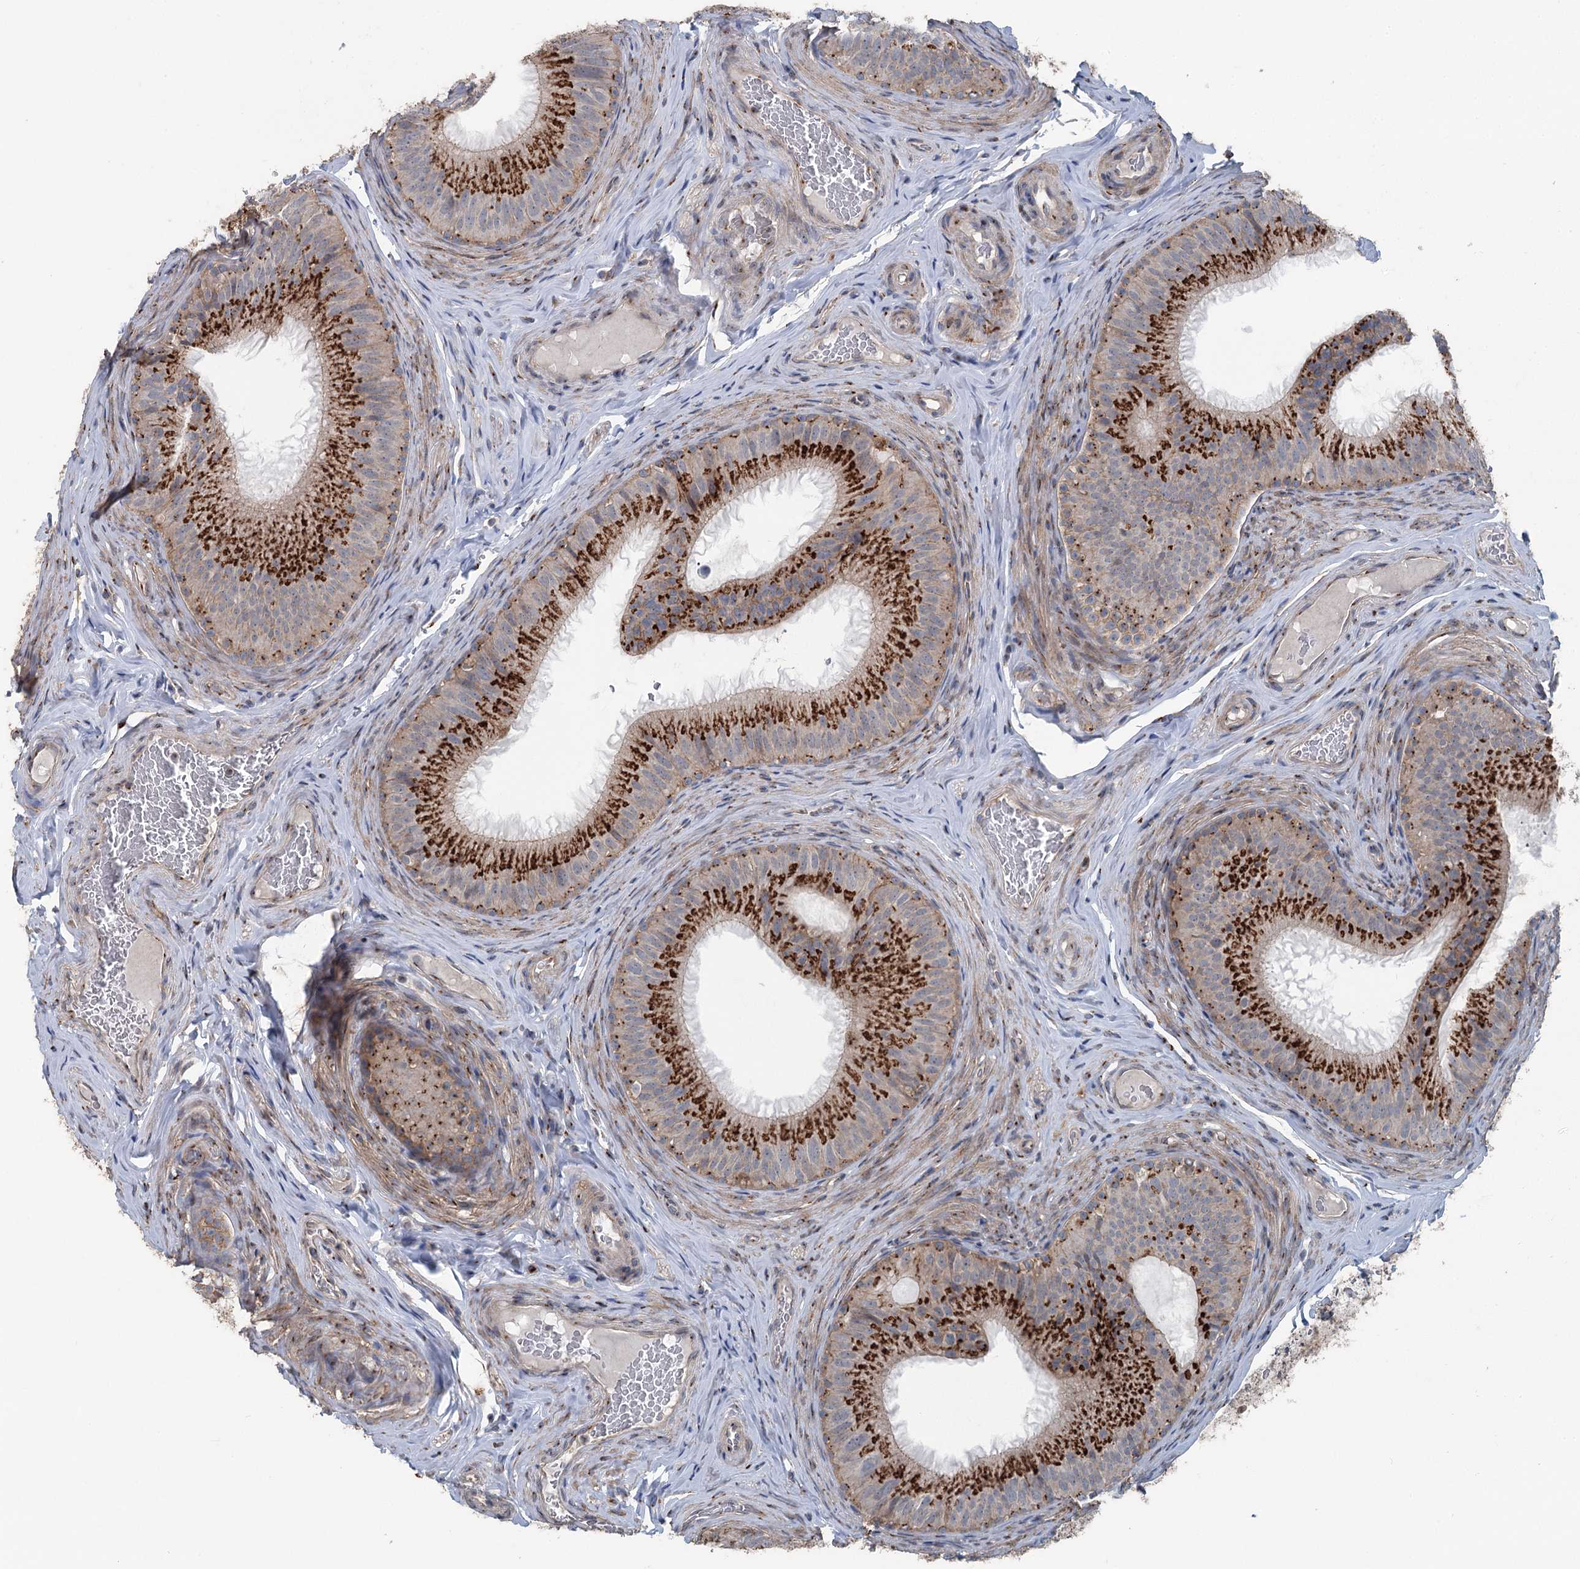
{"staining": {"intensity": "strong", "quantity": ">75%", "location": "cytoplasmic/membranous"}, "tissue": "epididymis", "cell_type": "Glandular cells", "image_type": "normal", "snomed": [{"axis": "morphology", "description": "Normal tissue, NOS"}, {"axis": "topography", "description": "Epididymis"}], "caption": "Immunohistochemistry micrograph of normal human epididymis stained for a protein (brown), which reveals high levels of strong cytoplasmic/membranous positivity in approximately >75% of glandular cells.", "gene": "ITIH5", "patient": {"sex": "male", "age": 34}}